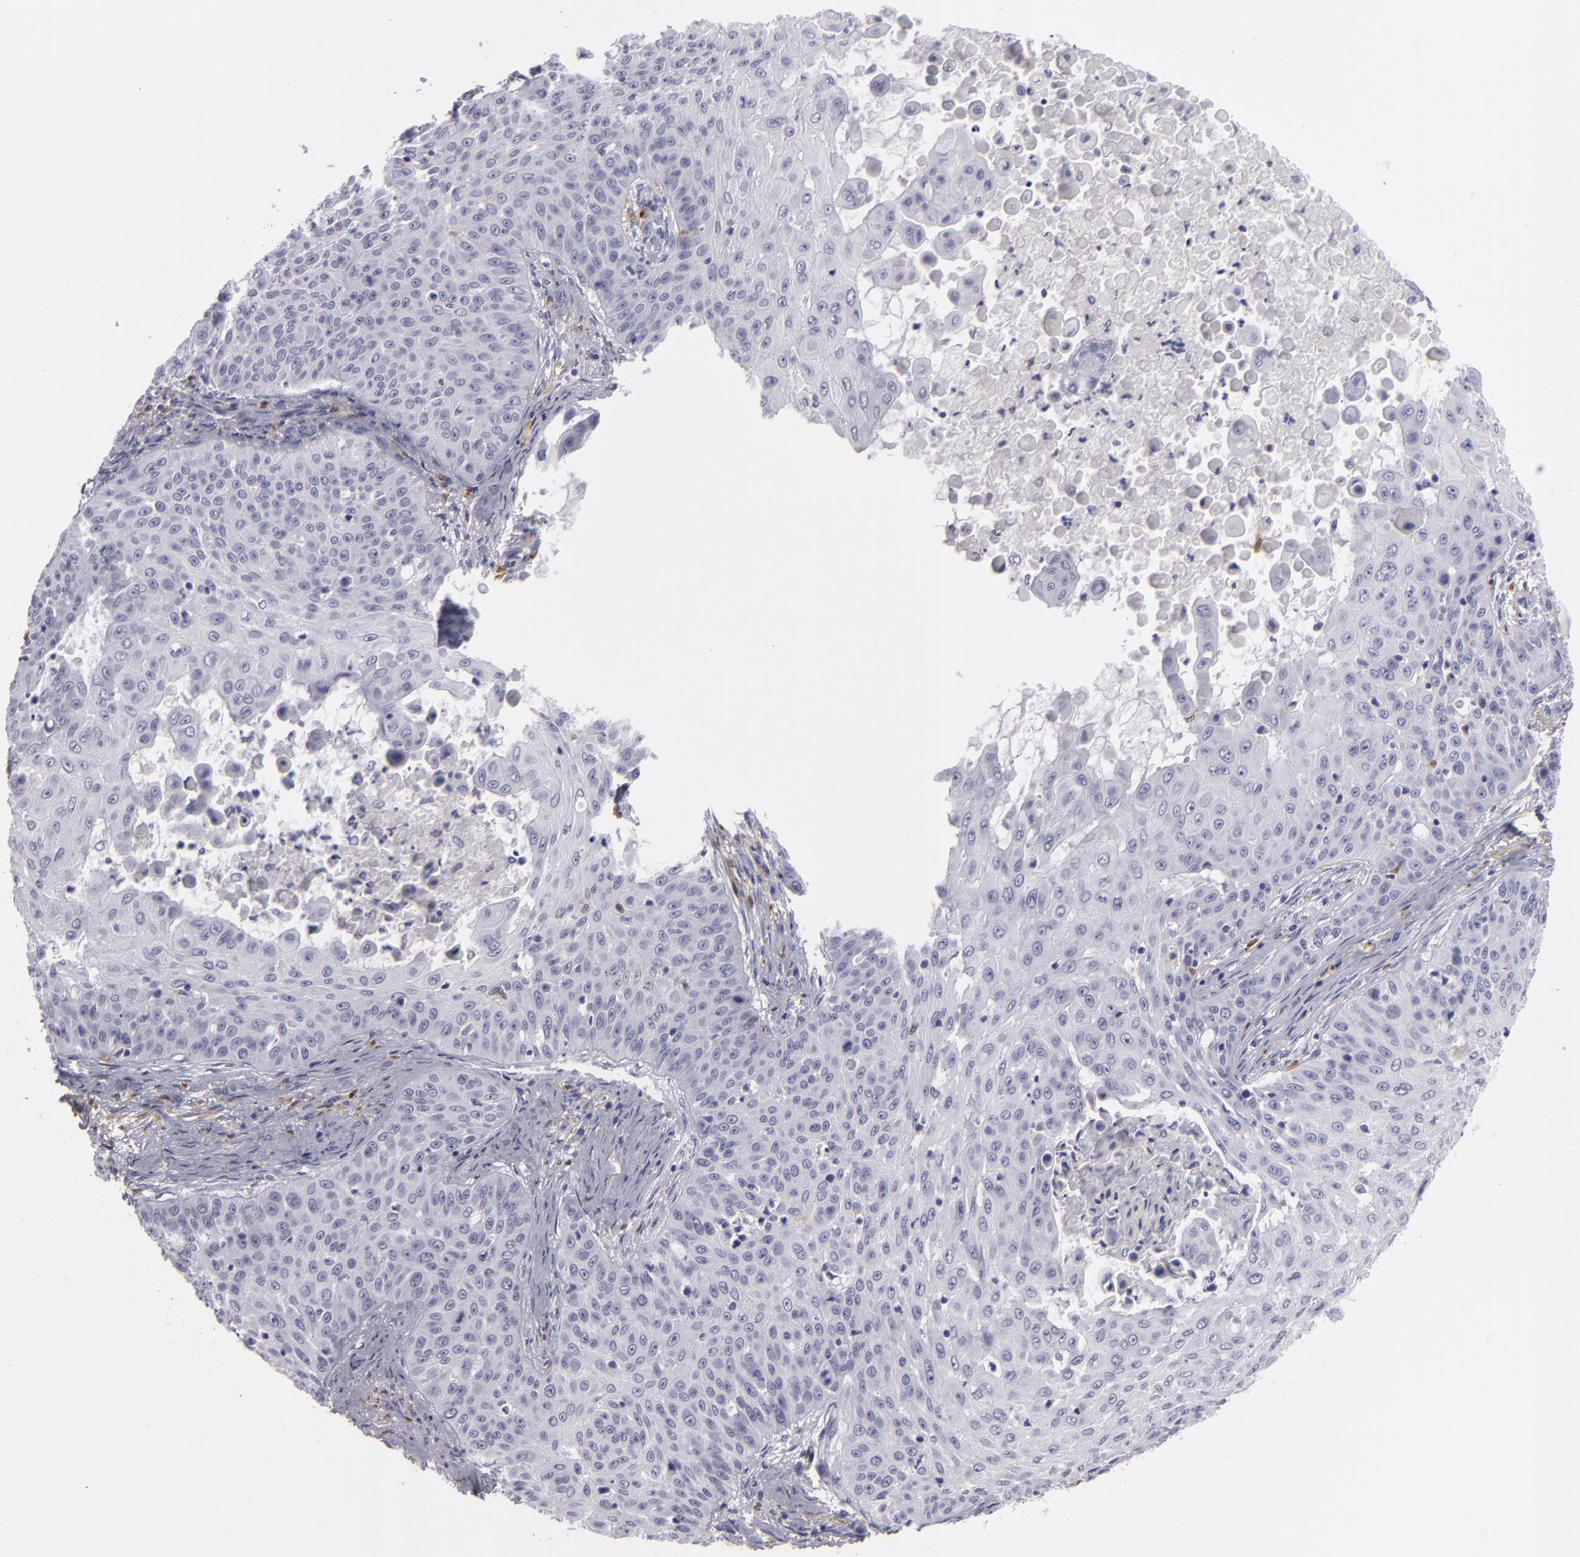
{"staining": {"intensity": "negative", "quantity": "none", "location": "none"}, "tissue": "skin cancer", "cell_type": "Tumor cells", "image_type": "cancer", "snomed": [{"axis": "morphology", "description": "Squamous cell carcinoma, NOS"}, {"axis": "topography", "description": "Skin"}], "caption": "Tumor cells show no significant staining in skin cancer (squamous cell carcinoma). (Brightfield microscopy of DAB (3,3'-diaminobenzidine) immunohistochemistry at high magnification).", "gene": "F13A1", "patient": {"sex": "male", "age": 82}}